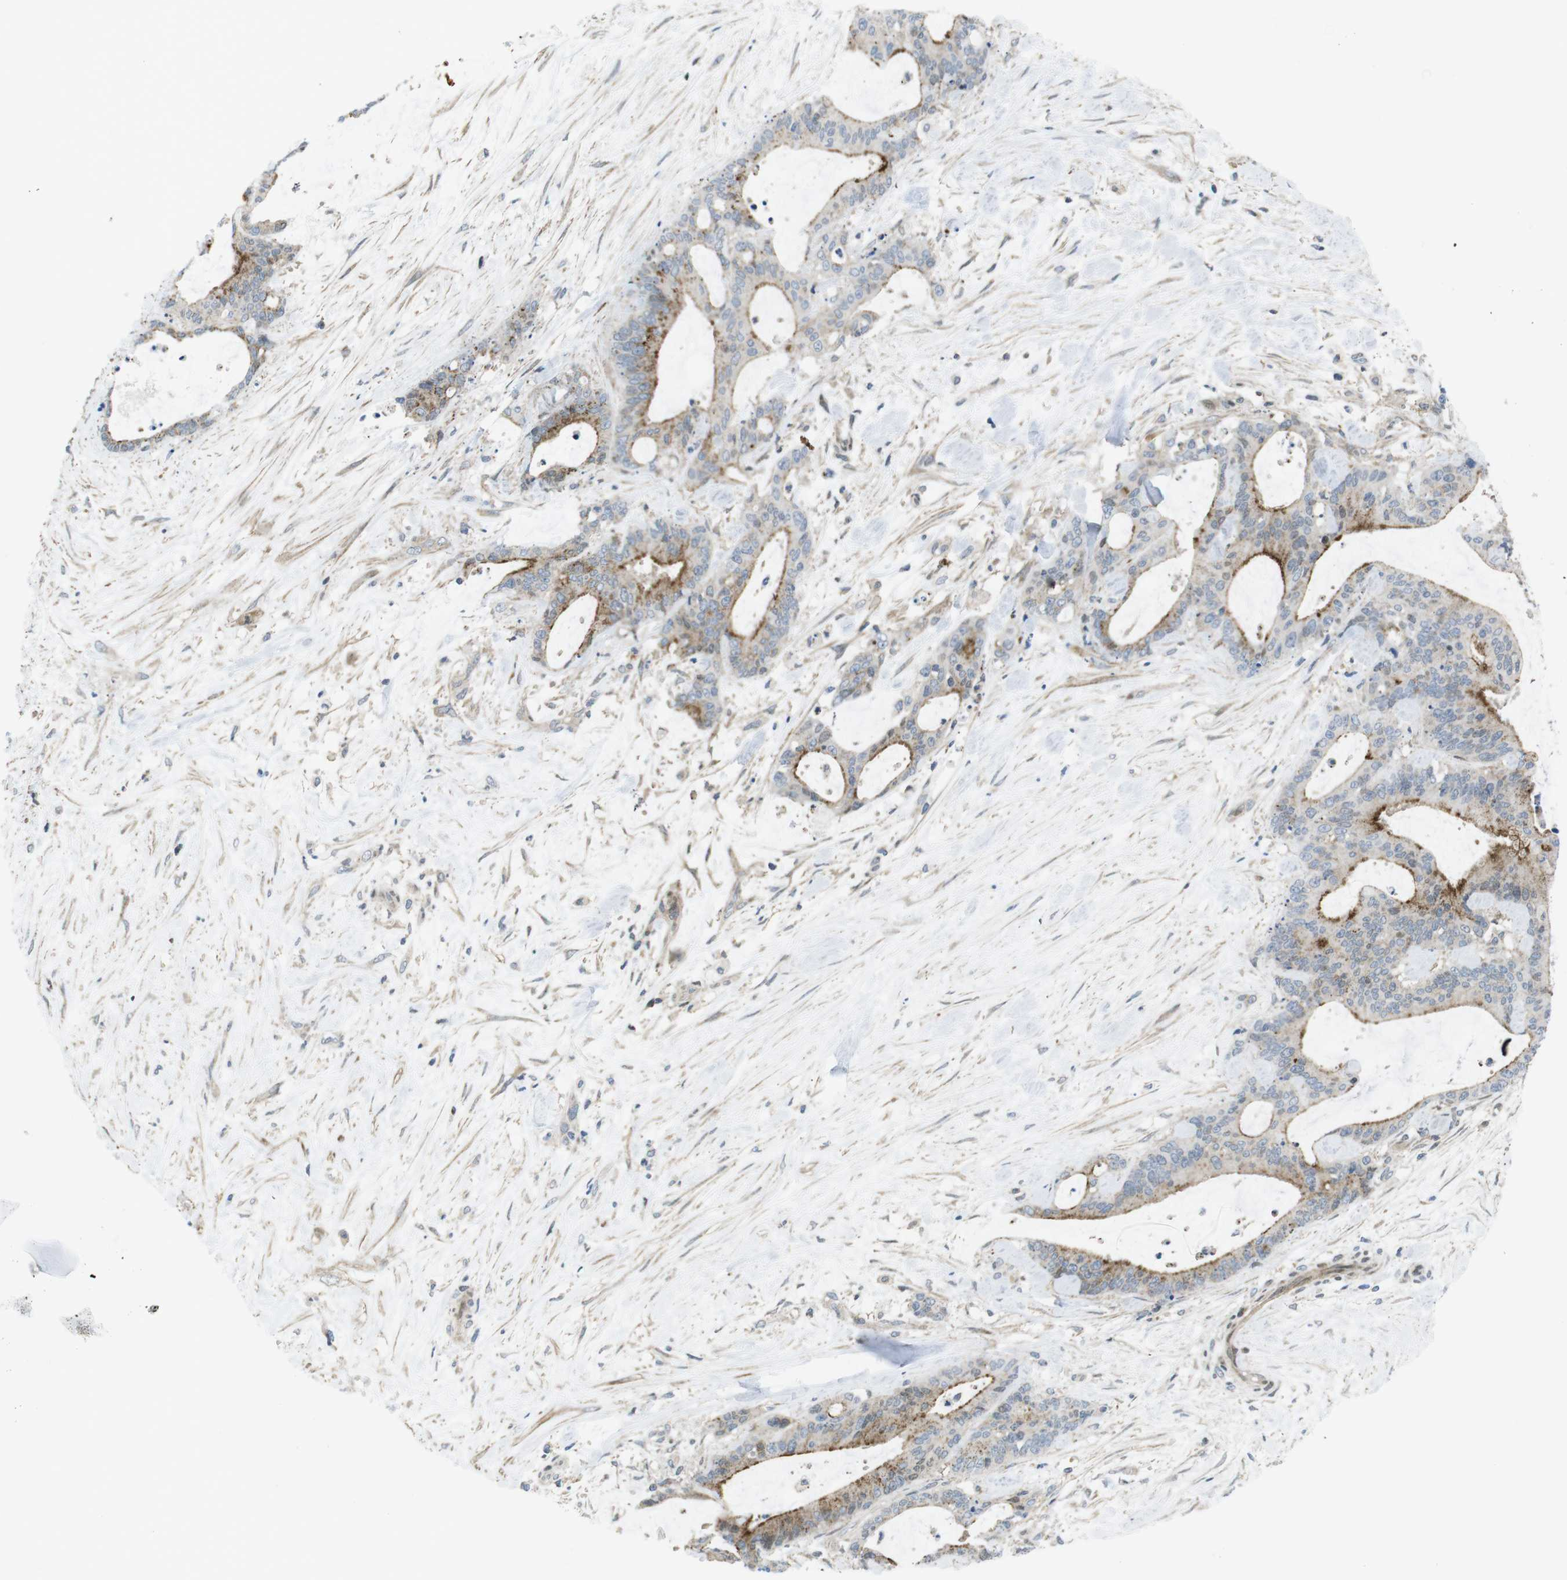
{"staining": {"intensity": "moderate", "quantity": "<25%", "location": "cytoplasmic/membranous"}, "tissue": "liver cancer", "cell_type": "Tumor cells", "image_type": "cancer", "snomed": [{"axis": "morphology", "description": "Cholangiocarcinoma"}, {"axis": "topography", "description": "Liver"}], "caption": "Immunohistochemistry (IHC) staining of liver cancer, which shows low levels of moderate cytoplasmic/membranous positivity in approximately <25% of tumor cells indicating moderate cytoplasmic/membranous protein staining. The staining was performed using DAB (brown) for protein detection and nuclei were counterstained in hematoxylin (blue).", "gene": "CUL7", "patient": {"sex": "female", "age": 73}}